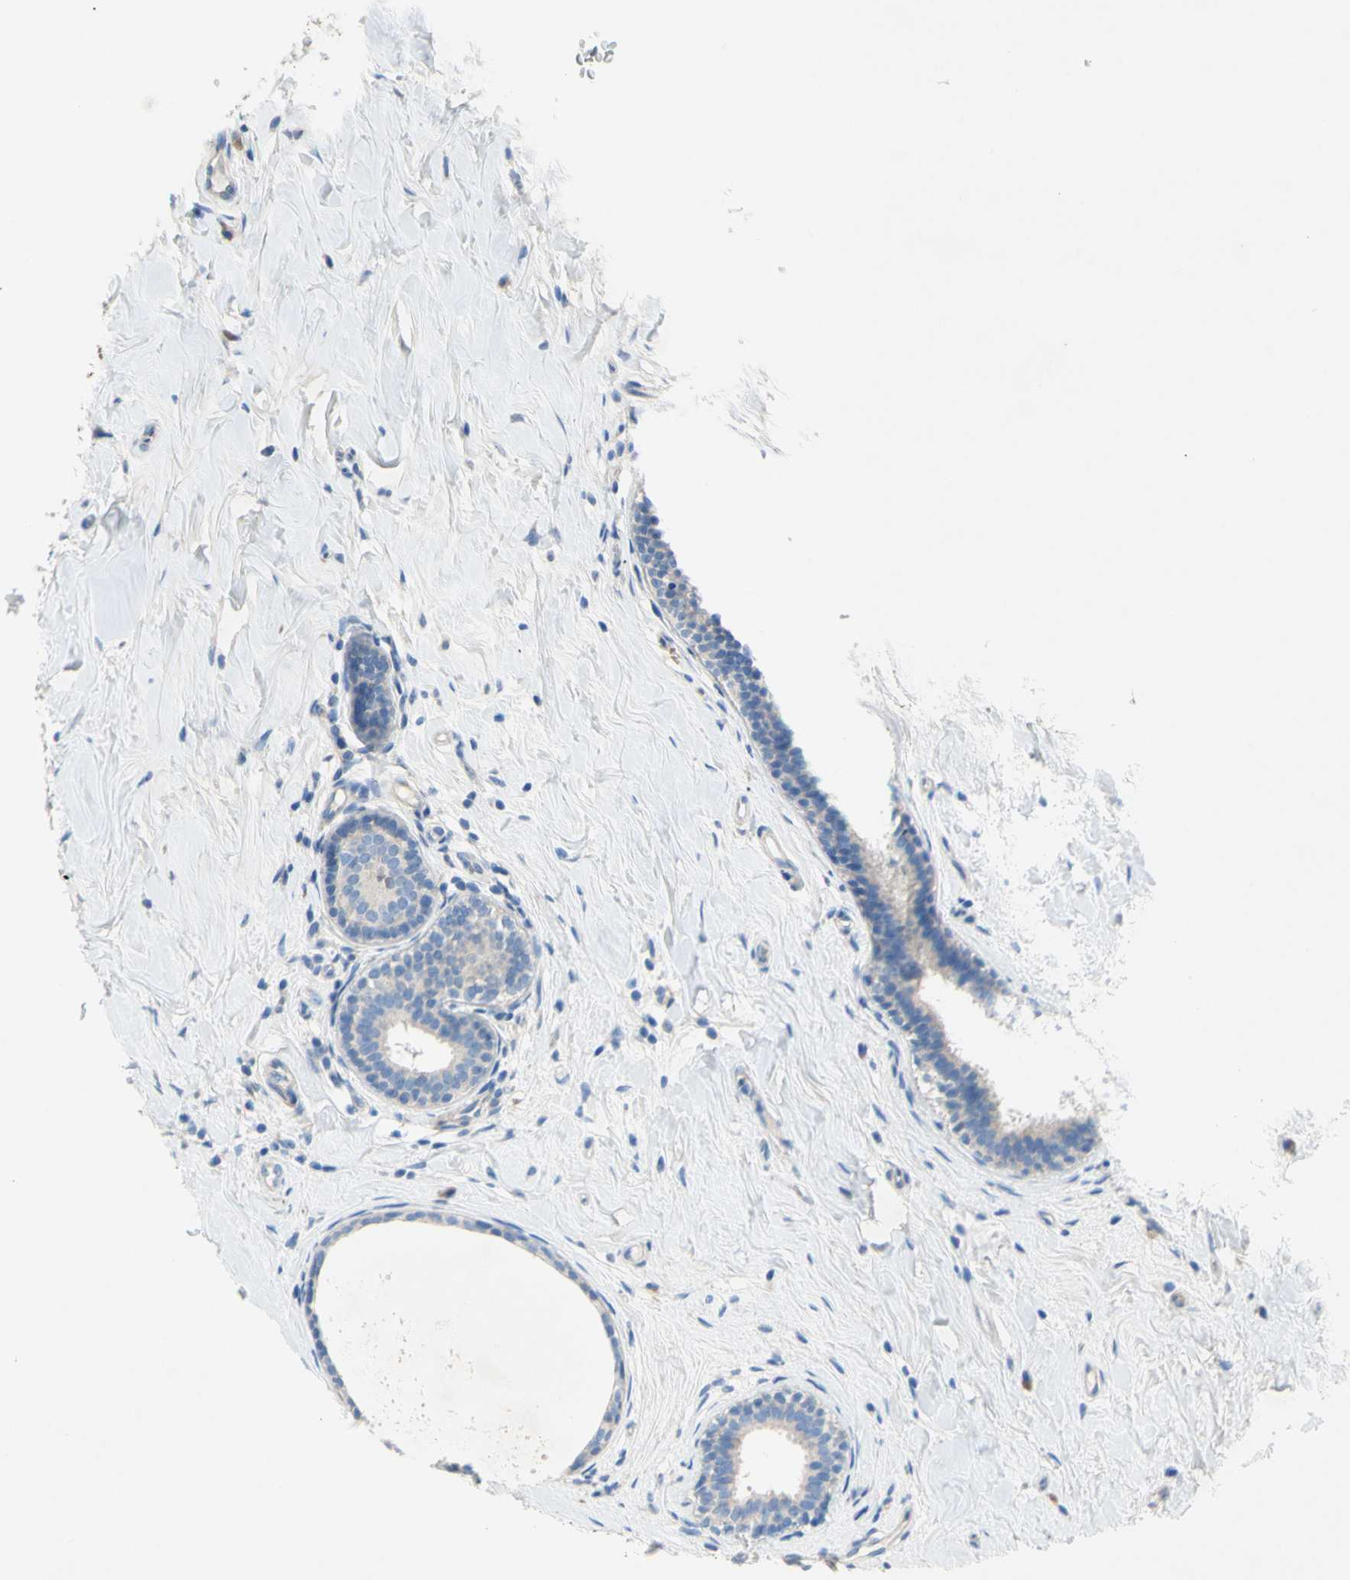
{"staining": {"intensity": "negative", "quantity": "none", "location": "none"}, "tissue": "breast cancer", "cell_type": "Tumor cells", "image_type": "cancer", "snomed": [{"axis": "morphology", "description": "Normal tissue, NOS"}, {"axis": "morphology", "description": "Duct carcinoma"}, {"axis": "topography", "description": "Breast"}], "caption": "Immunohistochemical staining of breast intraductal carcinoma demonstrates no significant expression in tumor cells.", "gene": "TMIGD2", "patient": {"sex": "female", "age": 40}}